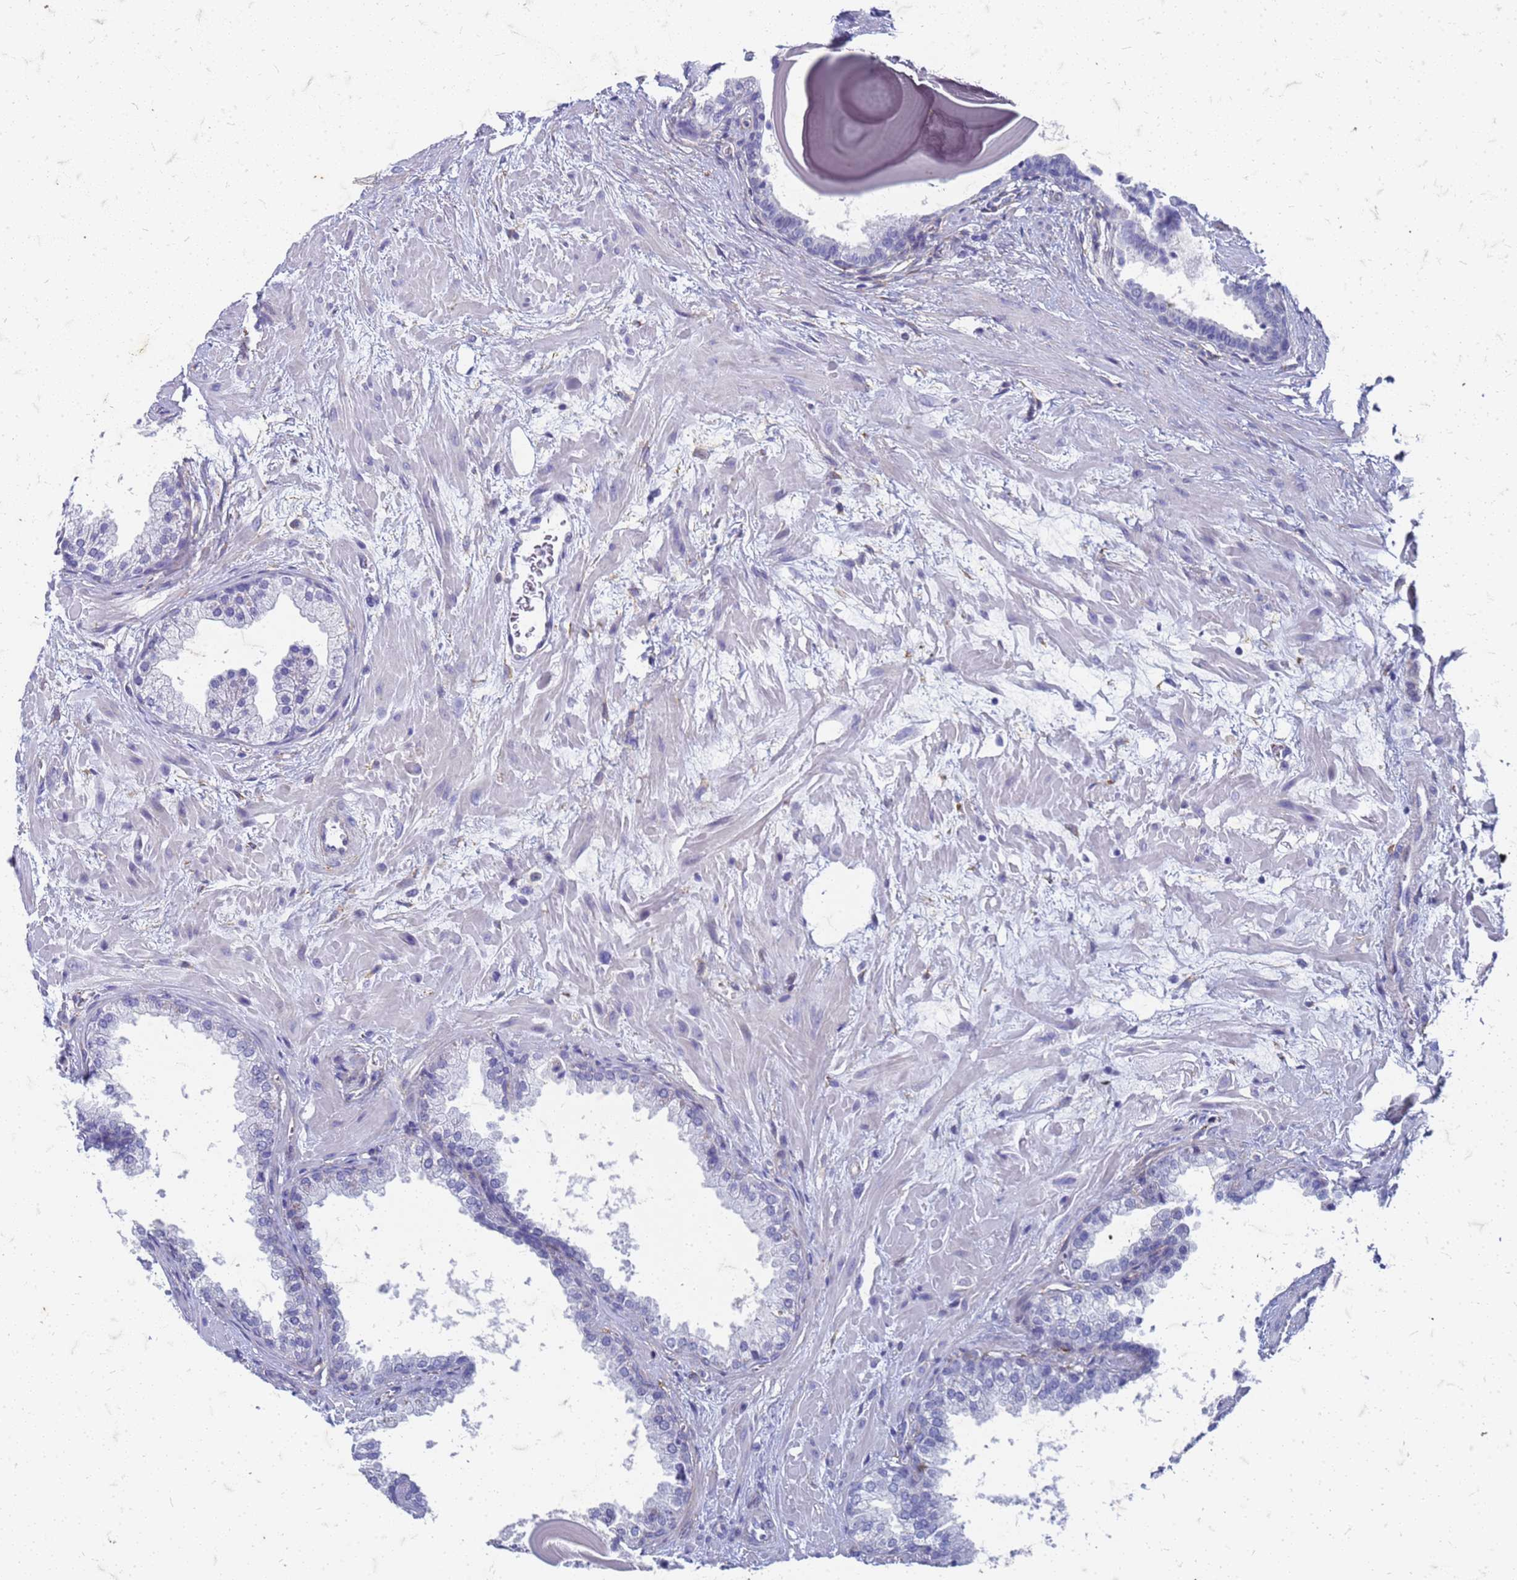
{"staining": {"intensity": "negative", "quantity": "none", "location": "none"}, "tissue": "prostate", "cell_type": "Glandular cells", "image_type": "normal", "snomed": [{"axis": "morphology", "description": "Normal tissue, NOS"}, {"axis": "topography", "description": "Prostate"}], "caption": "Immunohistochemistry (IHC) of normal human prostate exhibits no staining in glandular cells.", "gene": "TRIM64B", "patient": {"sex": "male", "age": 48}}